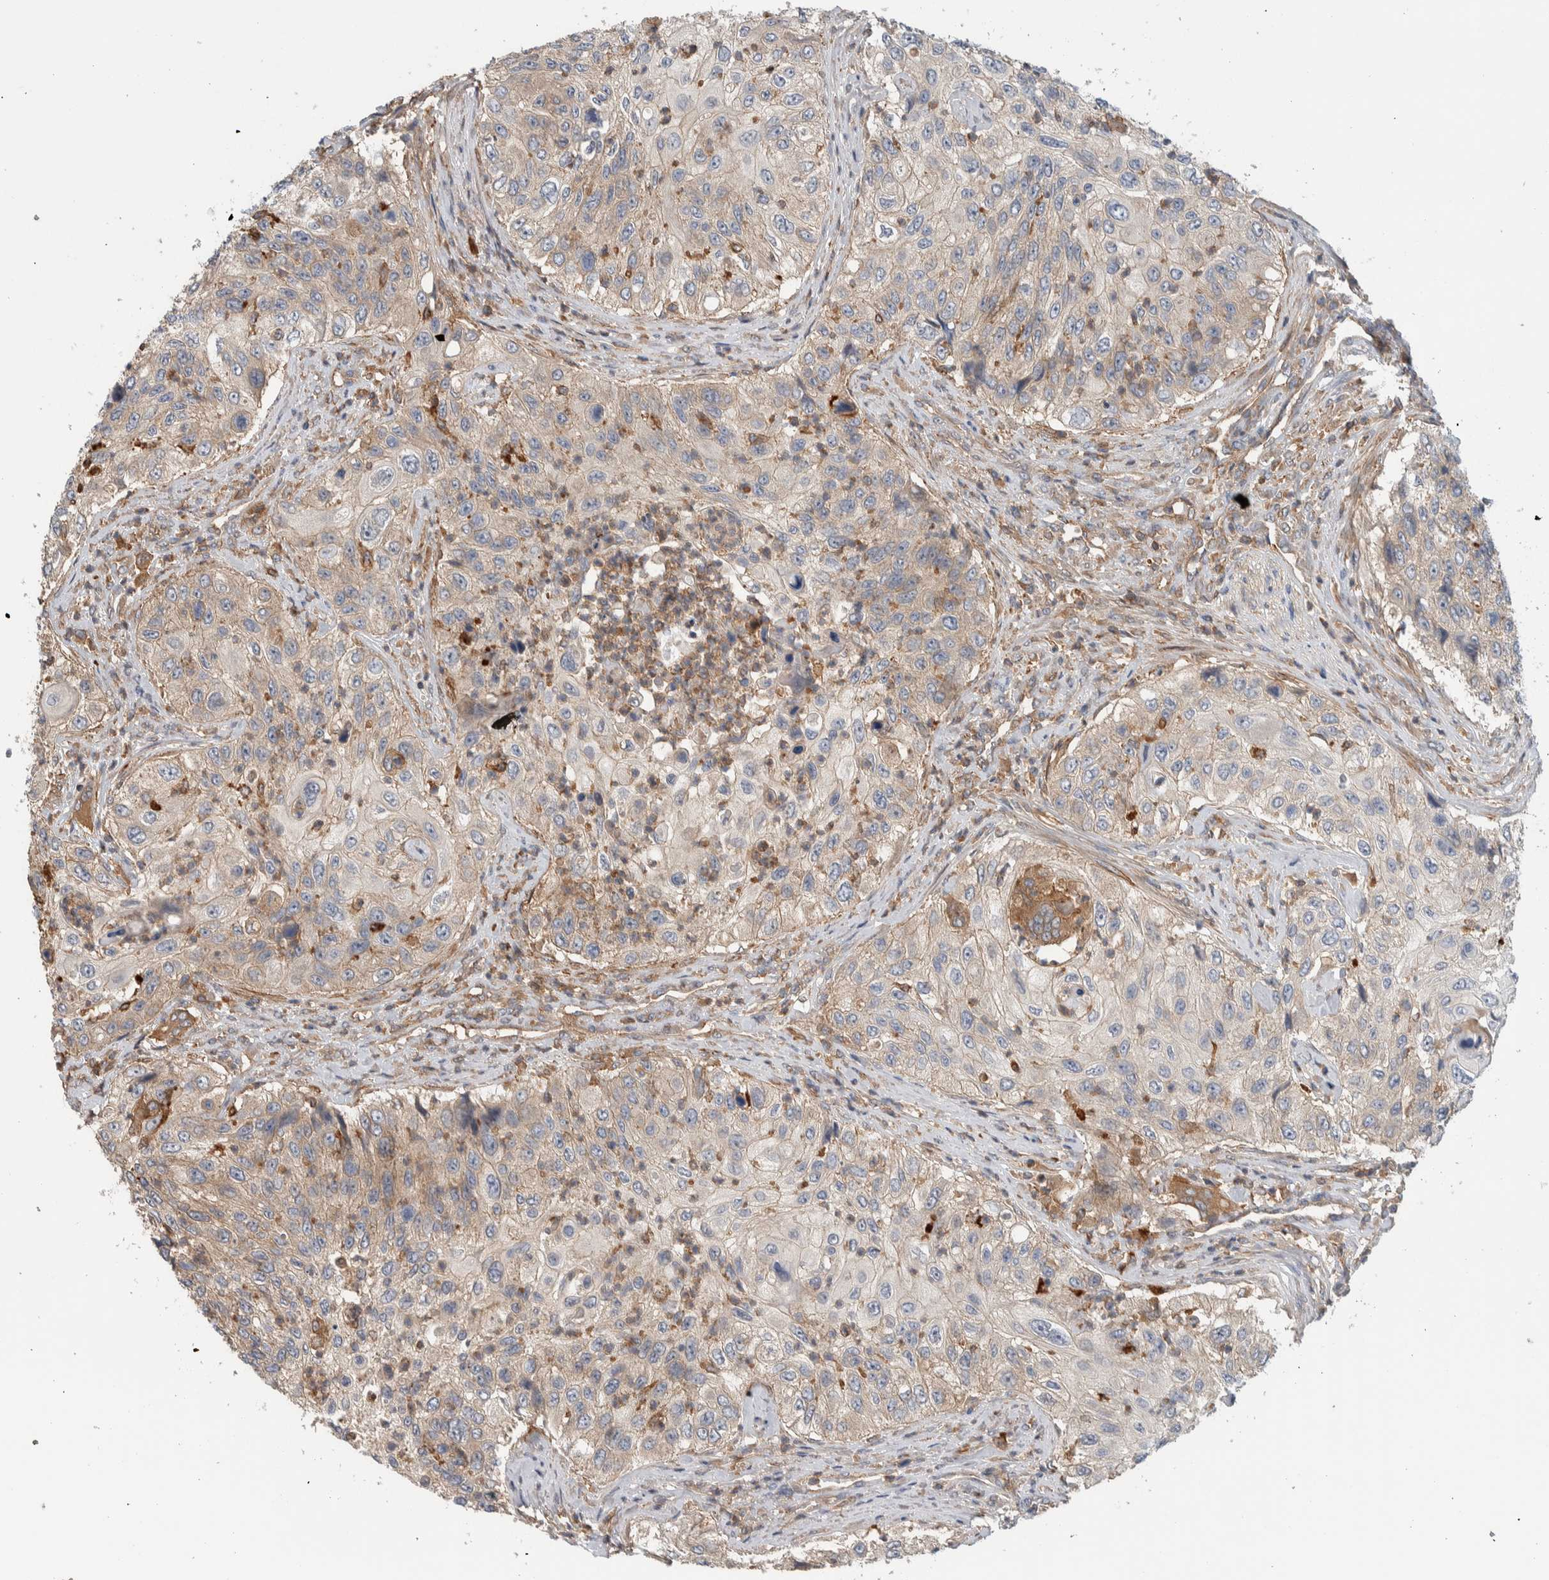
{"staining": {"intensity": "weak", "quantity": "25%-75%", "location": "cytoplasmic/membranous"}, "tissue": "urothelial cancer", "cell_type": "Tumor cells", "image_type": "cancer", "snomed": [{"axis": "morphology", "description": "Urothelial carcinoma, High grade"}, {"axis": "topography", "description": "Urinary bladder"}], "caption": "Urothelial cancer was stained to show a protein in brown. There is low levels of weak cytoplasmic/membranous staining in approximately 25%-75% of tumor cells. (Brightfield microscopy of DAB IHC at high magnification).", "gene": "MPRIP", "patient": {"sex": "female", "age": 60}}